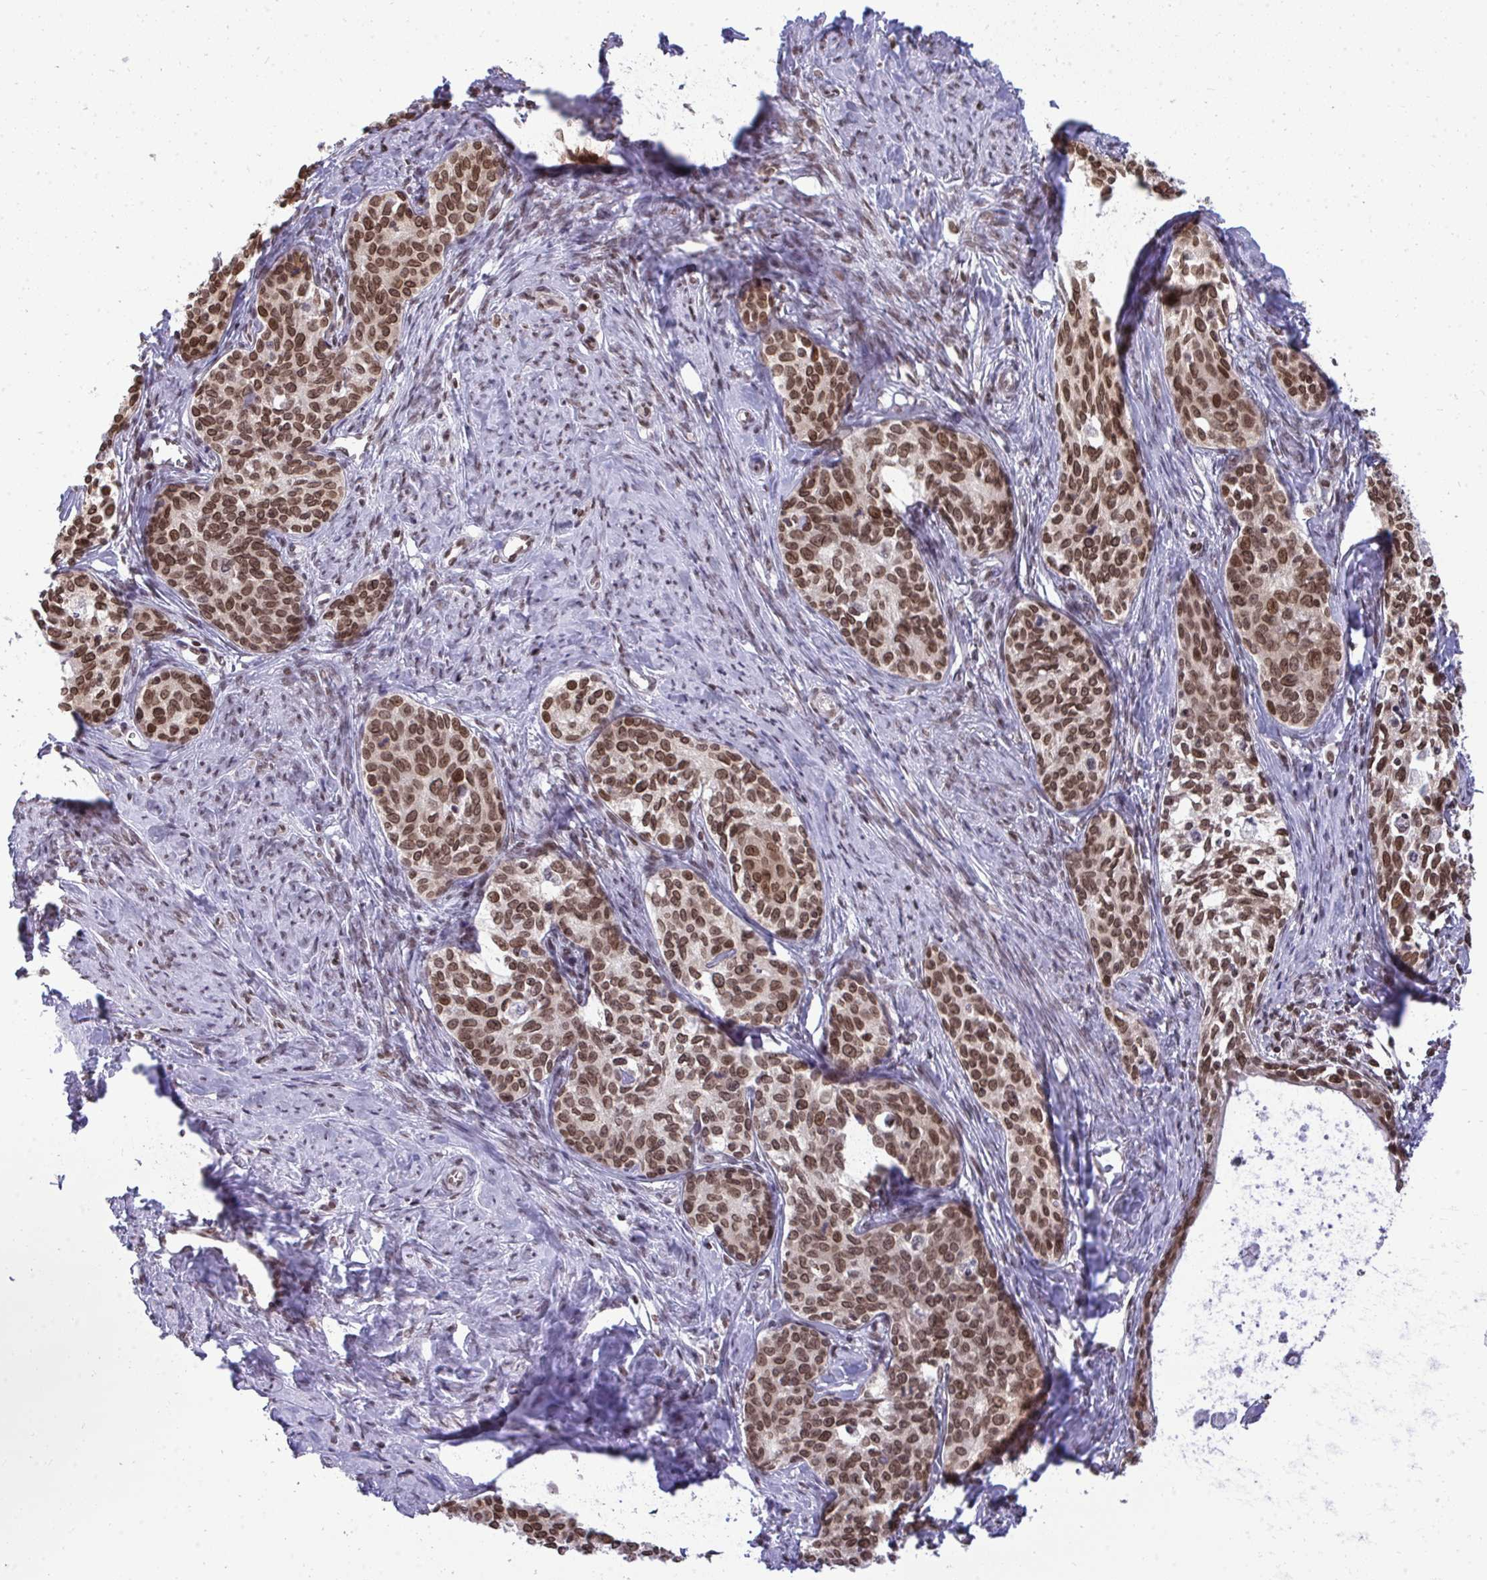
{"staining": {"intensity": "moderate", "quantity": ">75%", "location": "nuclear"}, "tissue": "cervical cancer", "cell_type": "Tumor cells", "image_type": "cancer", "snomed": [{"axis": "morphology", "description": "Squamous cell carcinoma, NOS"}, {"axis": "morphology", "description": "Adenocarcinoma, NOS"}, {"axis": "topography", "description": "Cervix"}], "caption": "Moderate nuclear expression for a protein is seen in approximately >75% of tumor cells of adenocarcinoma (cervical) using immunohistochemistry.", "gene": "JPT1", "patient": {"sex": "female", "age": 52}}